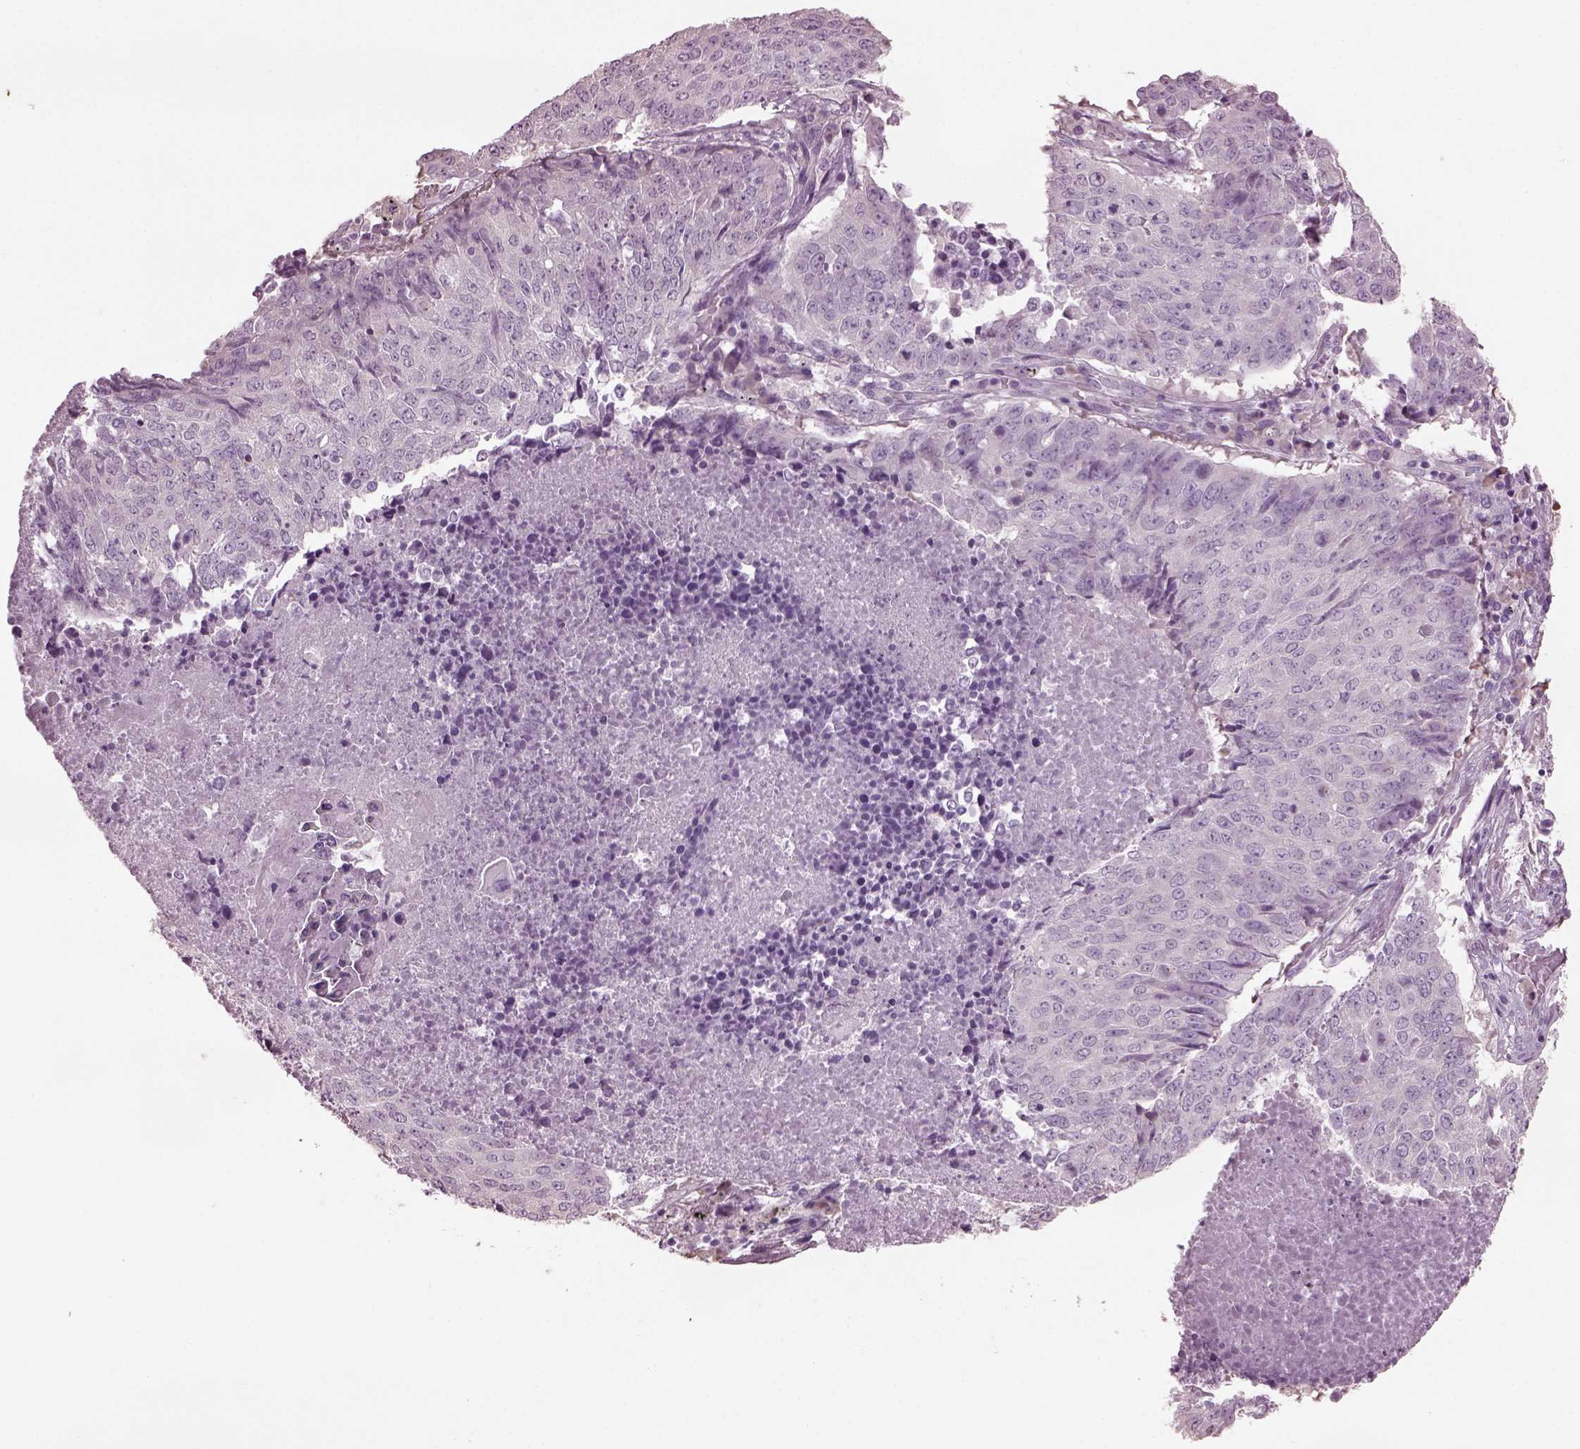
{"staining": {"intensity": "negative", "quantity": "none", "location": "none"}, "tissue": "lung cancer", "cell_type": "Tumor cells", "image_type": "cancer", "snomed": [{"axis": "morphology", "description": "Normal tissue, NOS"}, {"axis": "morphology", "description": "Squamous cell carcinoma, NOS"}, {"axis": "topography", "description": "Bronchus"}, {"axis": "topography", "description": "Lung"}], "caption": "DAB (3,3'-diaminobenzidine) immunohistochemical staining of human lung squamous cell carcinoma displays no significant positivity in tumor cells.", "gene": "CABP5", "patient": {"sex": "male", "age": 64}}